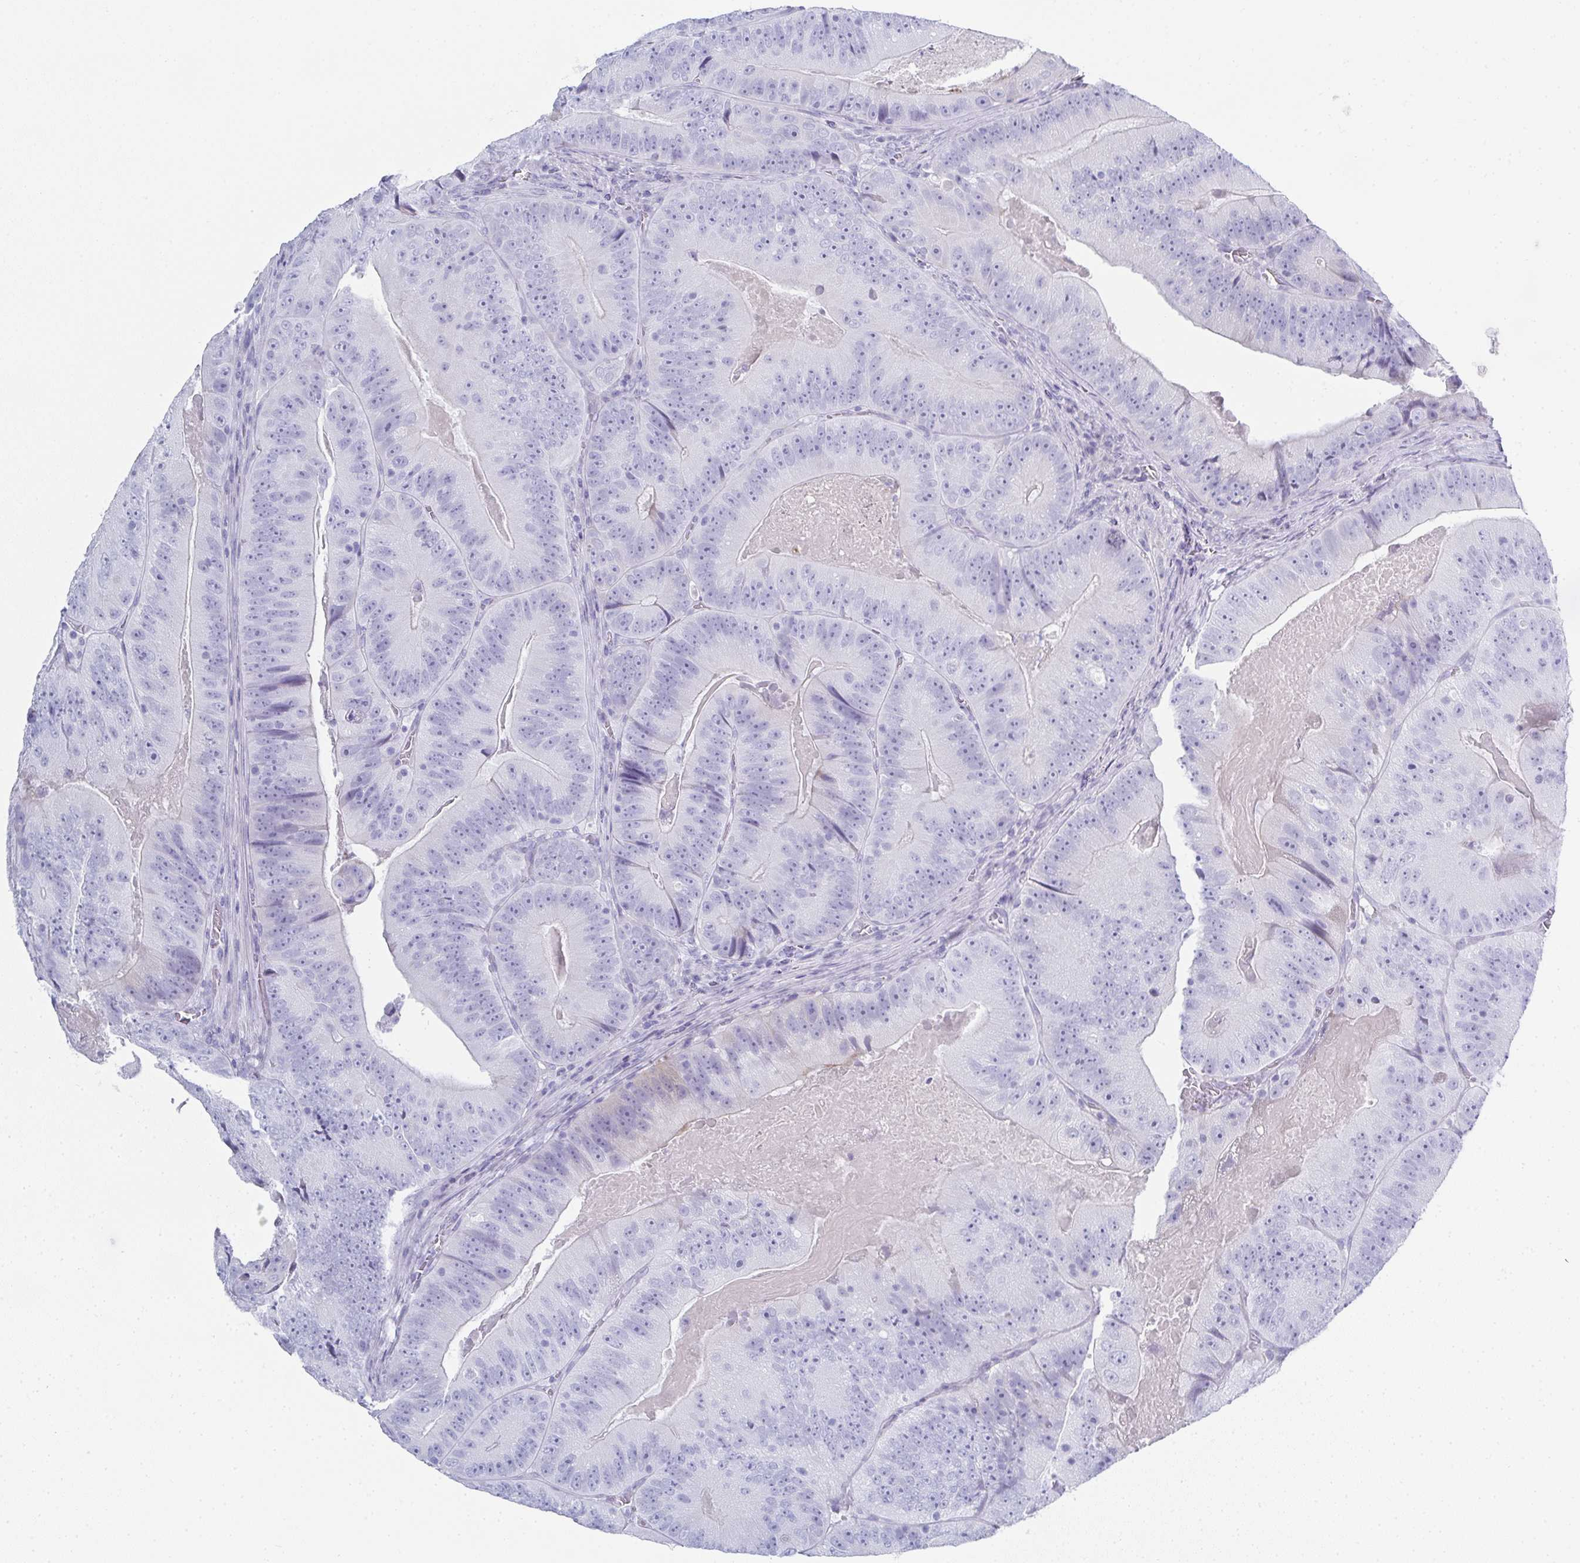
{"staining": {"intensity": "negative", "quantity": "none", "location": "none"}, "tissue": "colorectal cancer", "cell_type": "Tumor cells", "image_type": "cancer", "snomed": [{"axis": "morphology", "description": "Adenocarcinoma, NOS"}, {"axis": "topography", "description": "Colon"}], "caption": "Immunohistochemistry (IHC) of human colorectal cancer (adenocarcinoma) displays no positivity in tumor cells.", "gene": "SYCP1", "patient": {"sex": "female", "age": 86}}